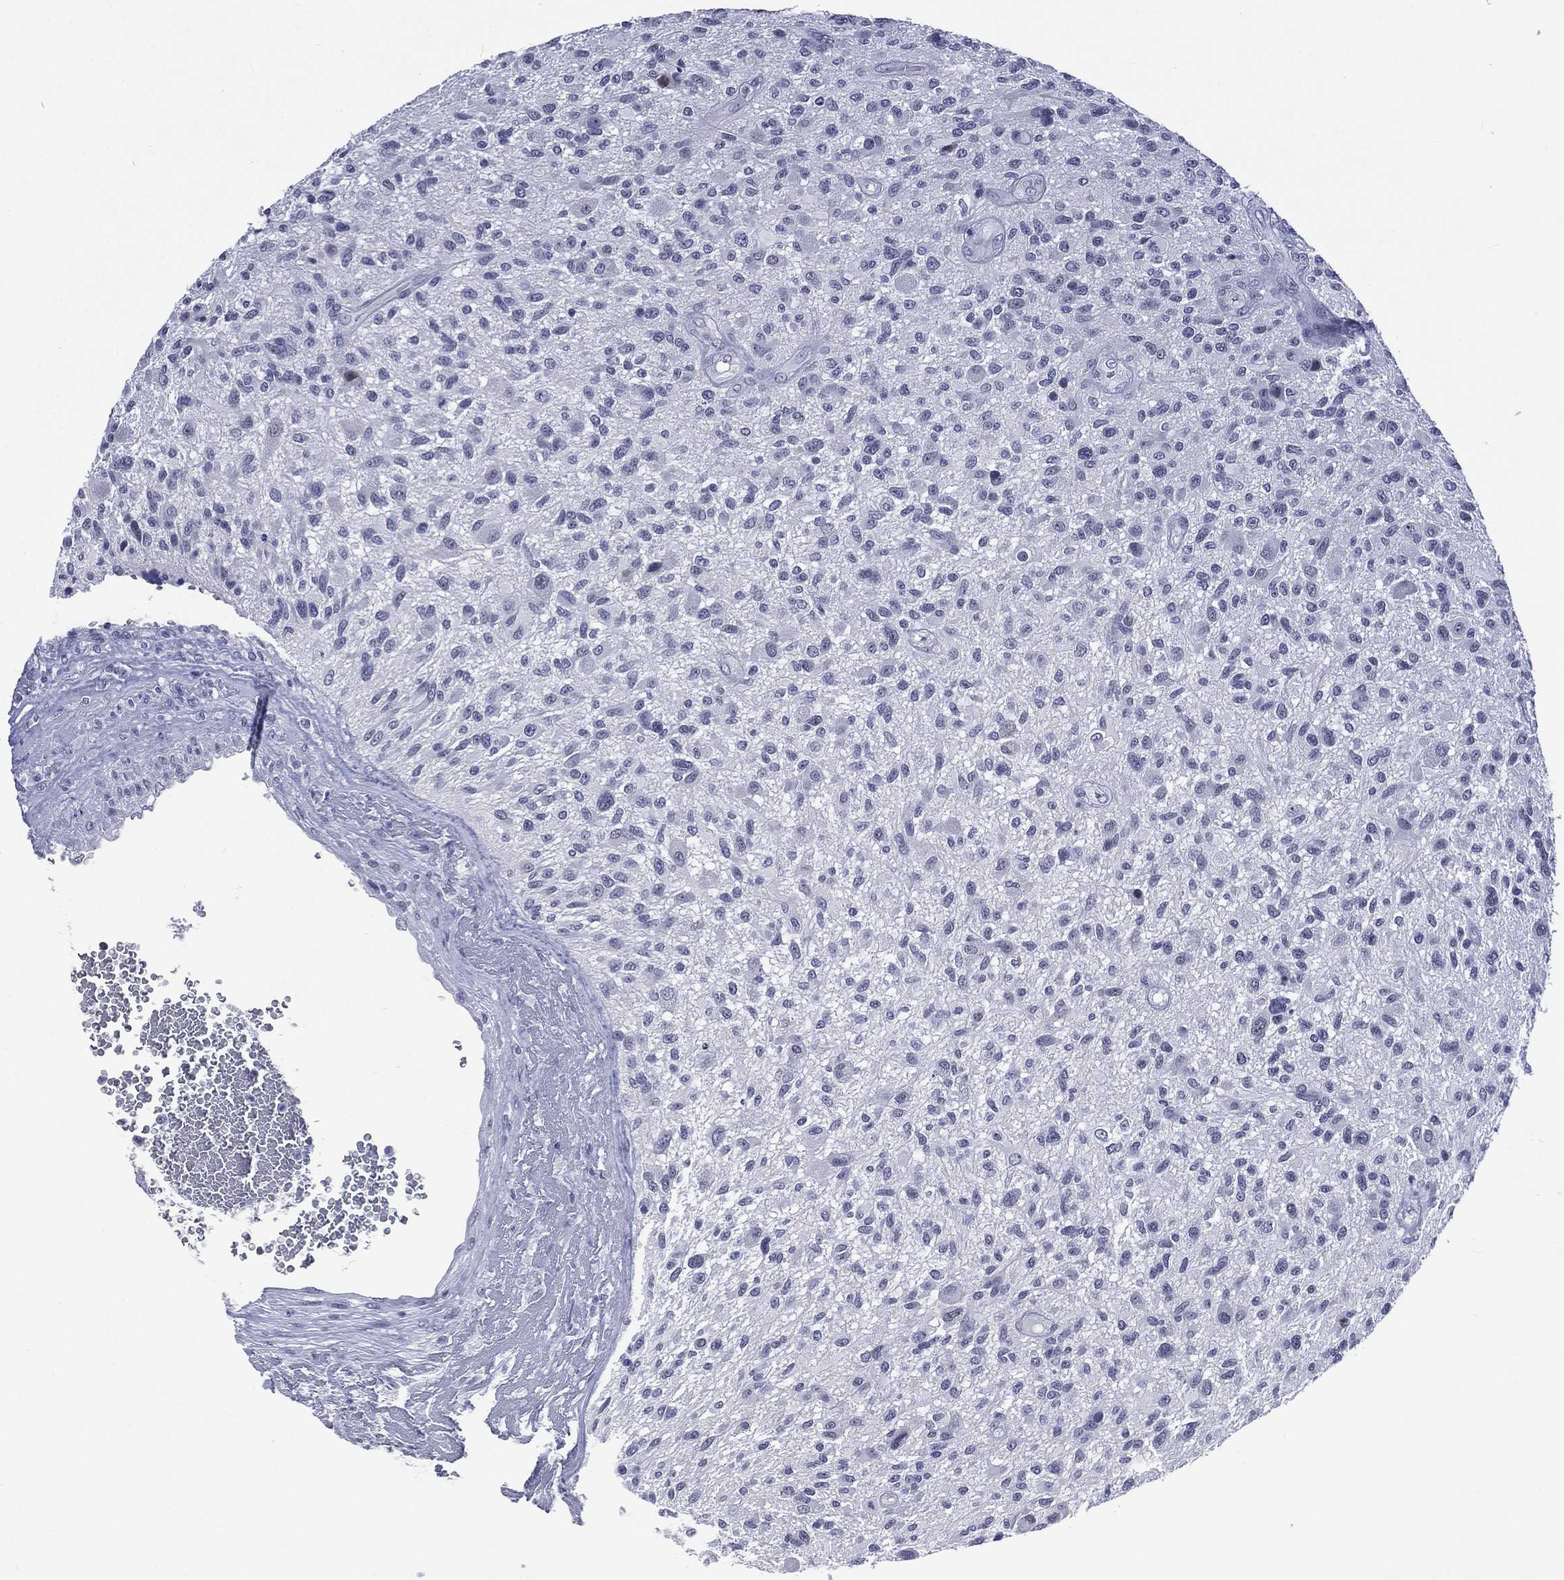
{"staining": {"intensity": "negative", "quantity": "none", "location": "none"}, "tissue": "glioma", "cell_type": "Tumor cells", "image_type": "cancer", "snomed": [{"axis": "morphology", "description": "Glioma, malignant, High grade"}, {"axis": "topography", "description": "Brain"}], "caption": "A photomicrograph of malignant high-grade glioma stained for a protein exhibits no brown staining in tumor cells. (DAB immunohistochemistry with hematoxylin counter stain).", "gene": "SSX1", "patient": {"sex": "male", "age": 47}}